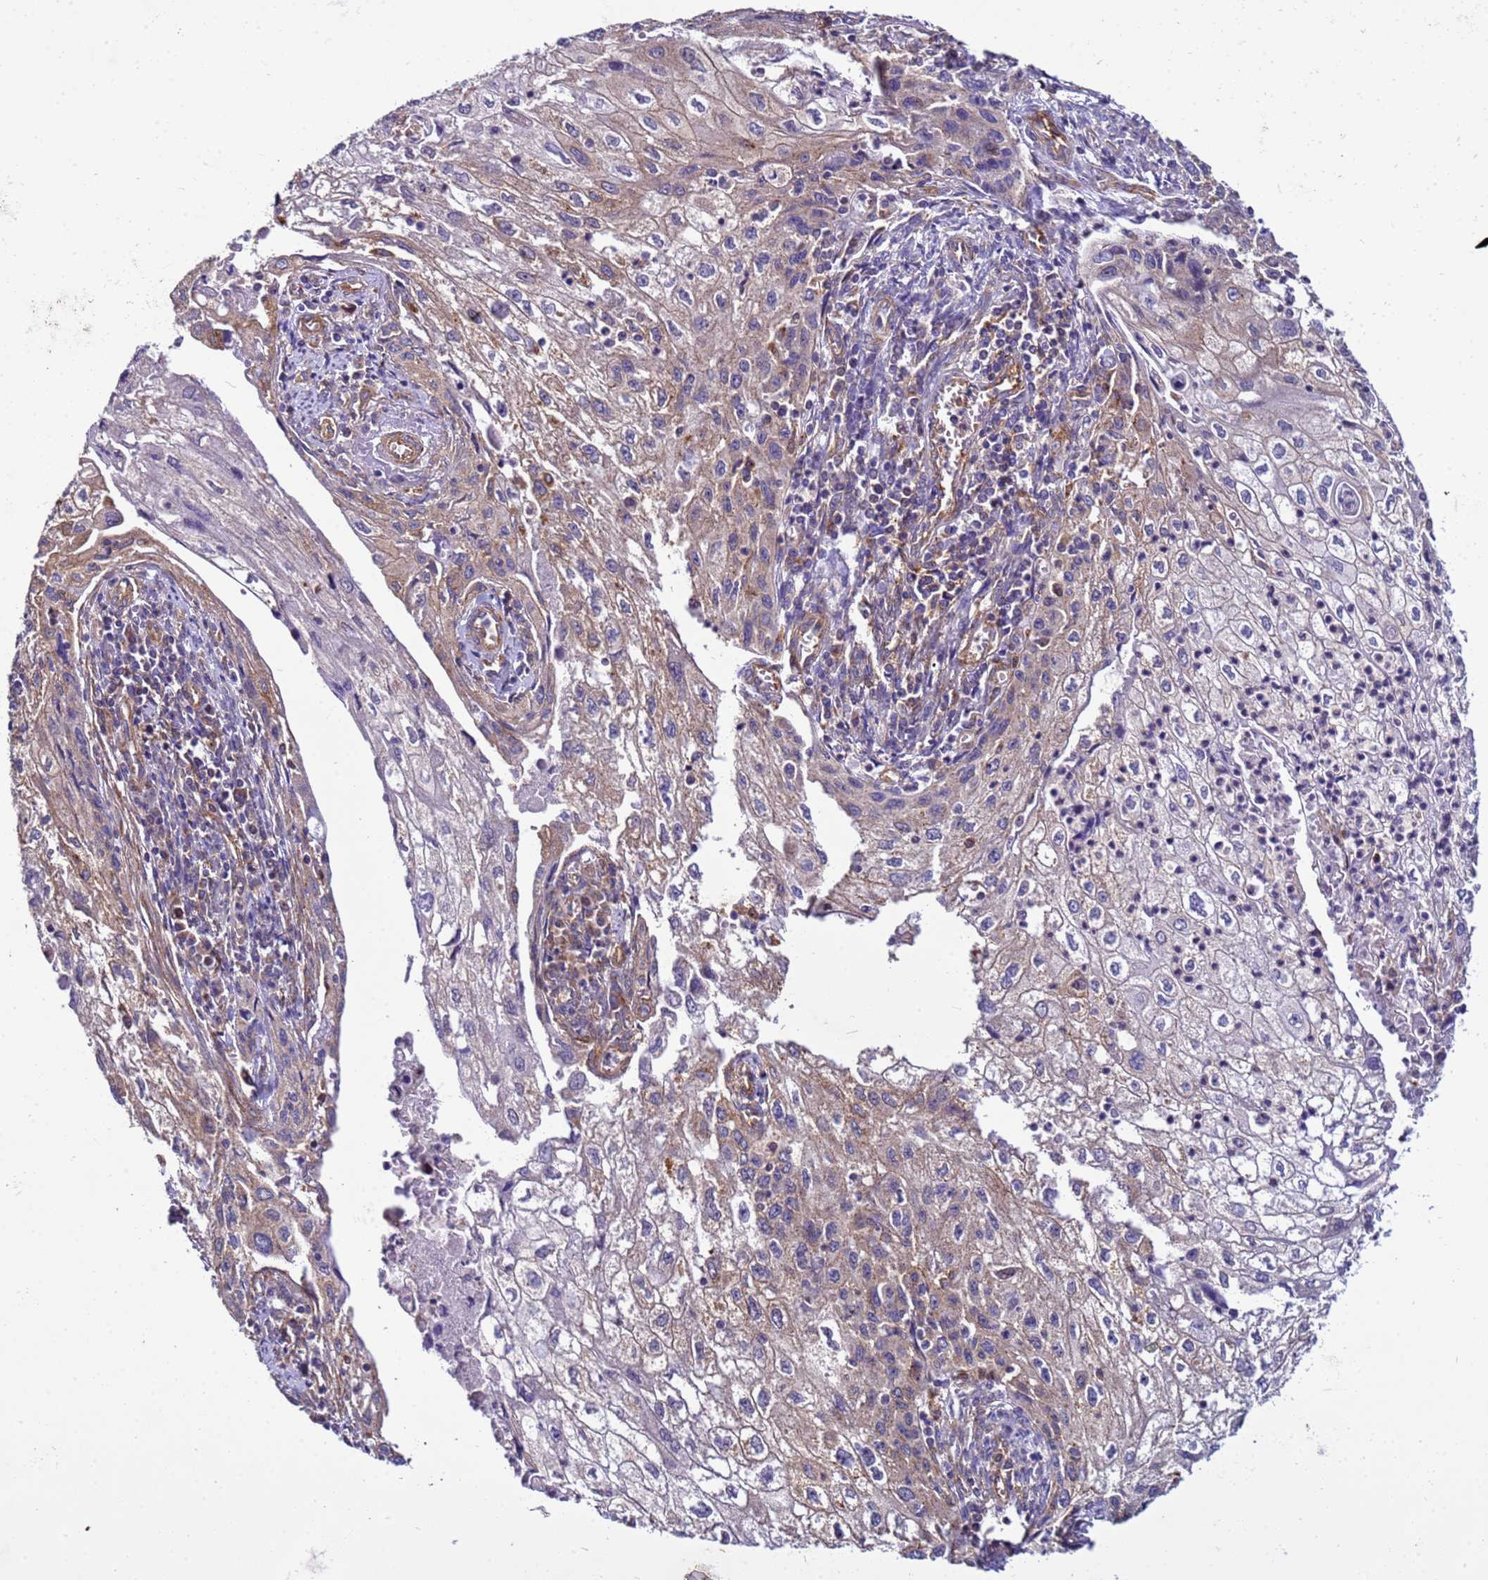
{"staining": {"intensity": "weak", "quantity": "<25%", "location": "cytoplasmic/membranous"}, "tissue": "cervical cancer", "cell_type": "Tumor cells", "image_type": "cancer", "snomed": [{"axis": "morphology", "description": "Squamous cell carcinoma, NOS"}, {"axis": "topography", "description": "Cervix"}], "caption": "An immunohistochemistry (IHC) histopathology image of squamous cell carcinoma (cervical) is shown. There is no staining in tumor cells of squamous cell carcinoma (cervical). The staining was performed using DAB to visualize the protein expression in brown, while the nuclei were stained in blue with hematoxylin (Magnification: 20x).", "gene": "PKD1", "patient": {"sex": "female", "age": 67}}